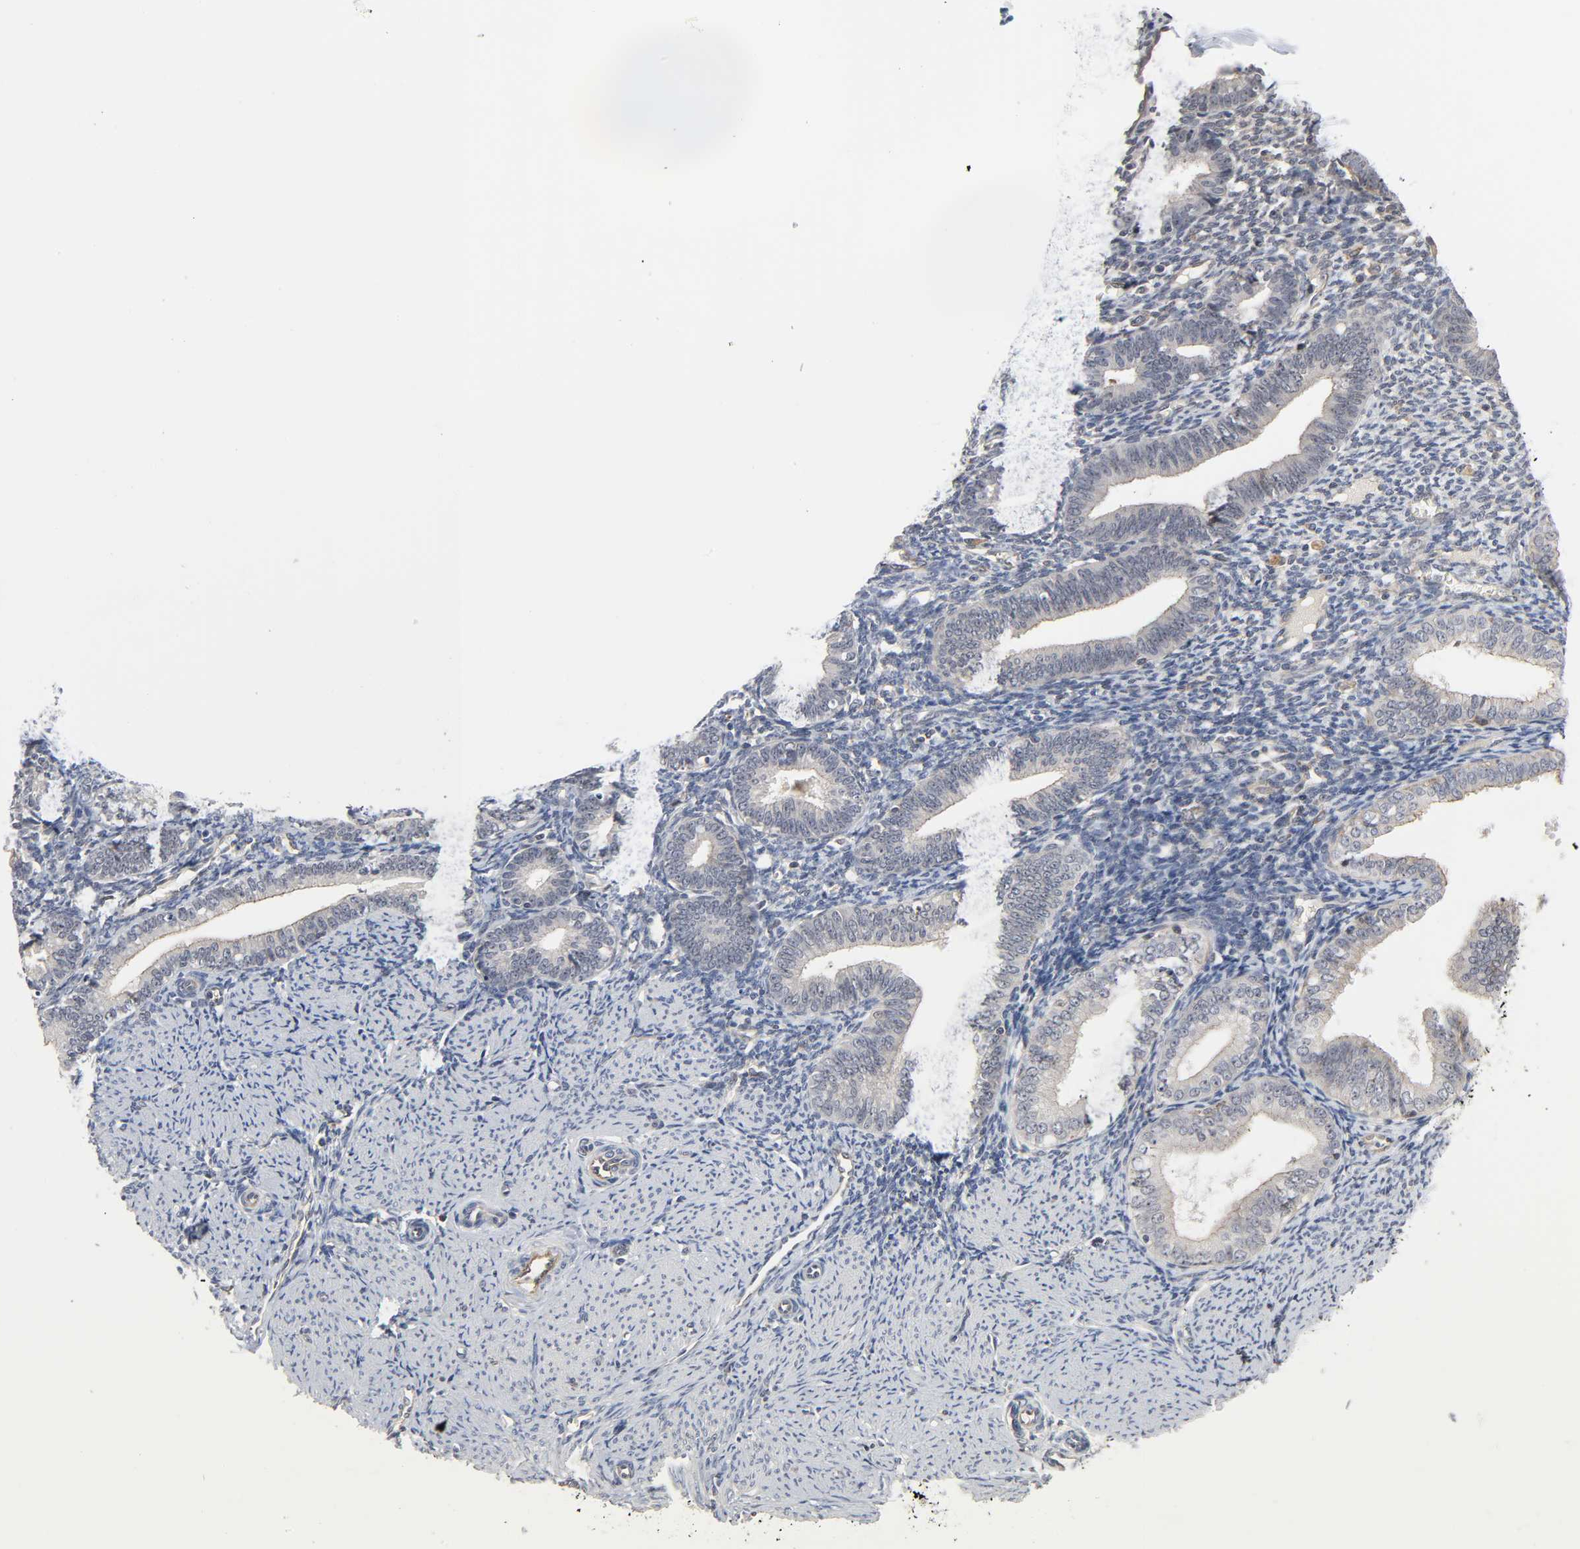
{"staining": {"intensity": "weak", "quantity": "<25%", "location": "cytoplasmic/membranous,nuclear"}, "tissue": "endometrium", "cell_type": "Cells in endometrial stroma", "image_type": "normal", "snomed": [{"axis": "morphology", "description": "Normal tissue, NOS"}, {"axis": "topography", "description": "Endometrium"}], "caption": "An IHC image of benign endometrium is shown. There is no staining in cells in endometrial stroma of endometrium. (Brightfield microscopy of DAB immunohistochemistry at high magnification).", "gene": "DDX10", "patient": {"sex": "female", "age": 61}}